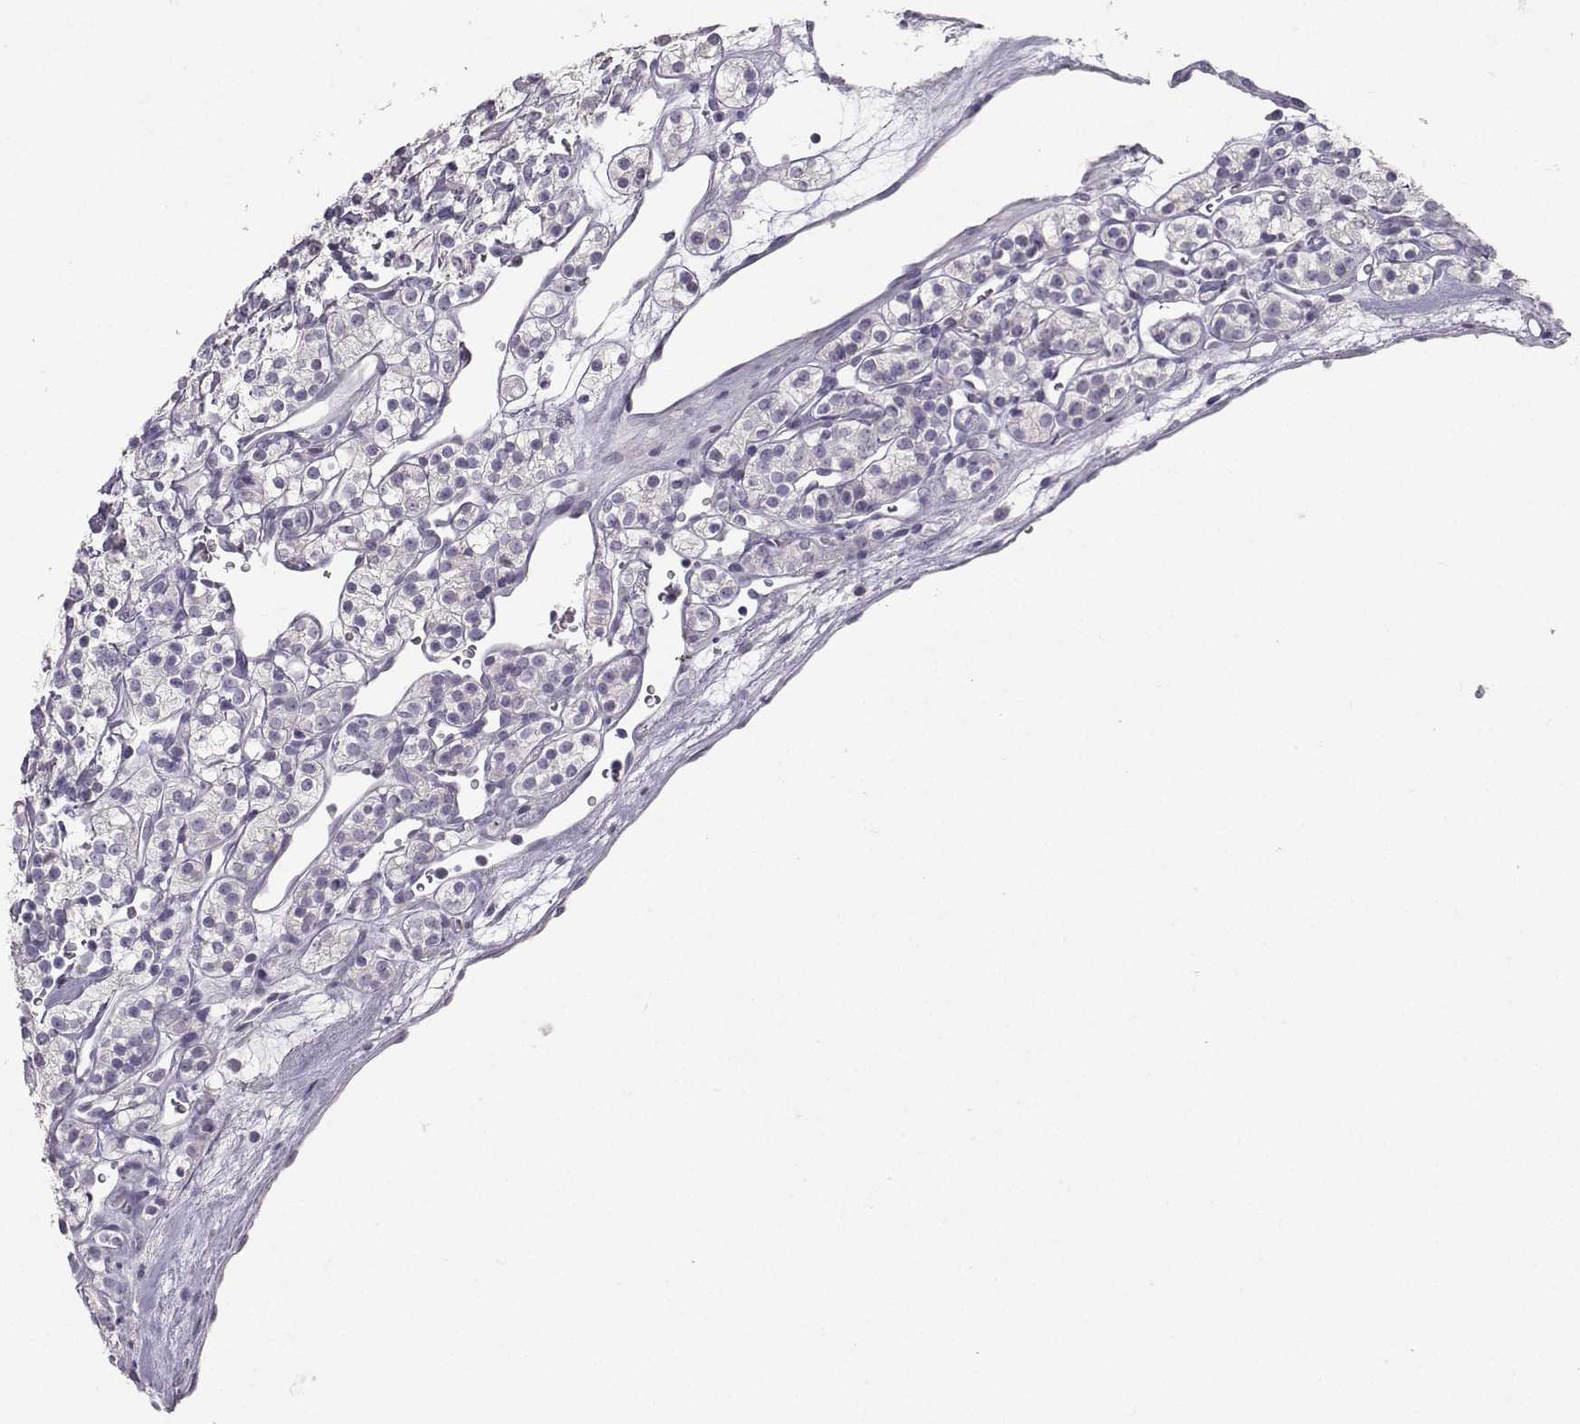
{"staining": {"intensity": "negative", "quantity": "none", "location": "none"}, "tissue": "renal cancer", "cell_type": "Tumor cells", "image_type": "cancer", "snomed": [{"axis": "morphology", "description": "Adenocarcinoma, NOS"}, {"axis": "topography", "description": "Kidney"}], "caption": "This is a histopathology image of IHC staining of renal adenocarcinoma, which shows no expression in tumor cells. (IHC, brightfield microscopy, high magnification).", "gene": "PKP2", "patient": {"sex": "male", "age": 77}}